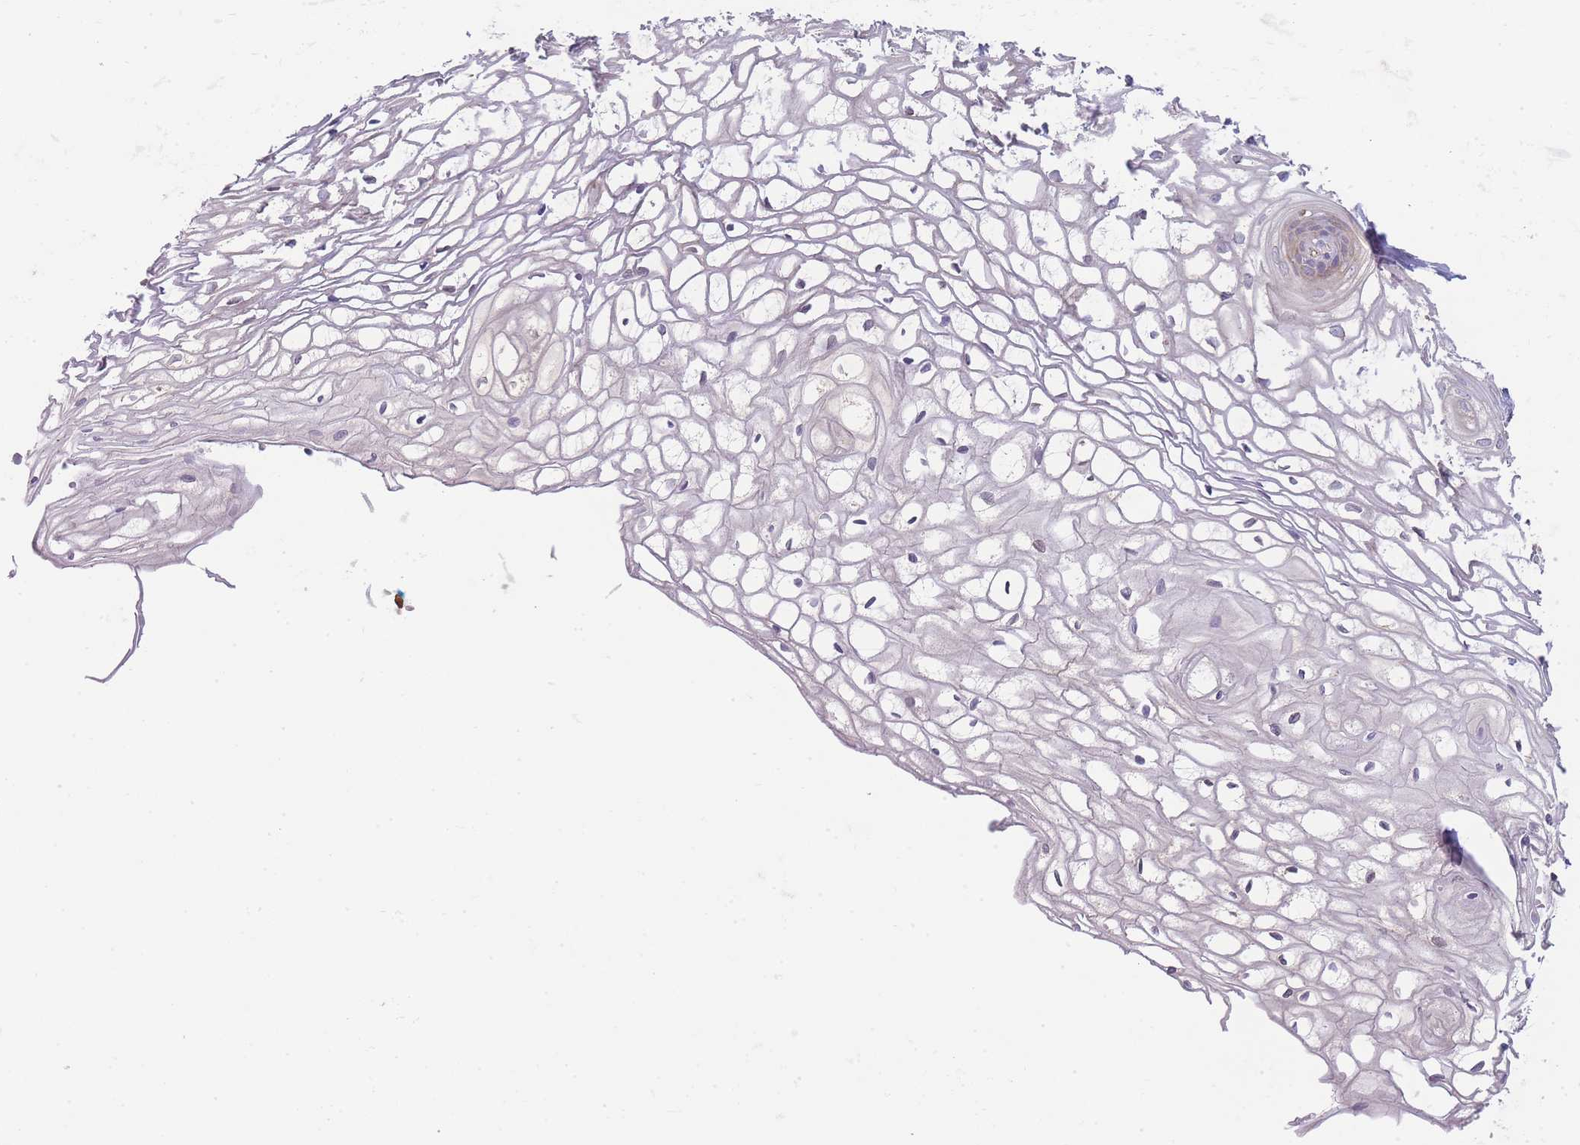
{"staining": {"intensity": "weak", "quantity": "25%-75%", "location": "cytoplasmic/membranous"}, "tissue": "vagina", "cell_type": "Squamous epithelial cells", "image_type": "normal", "snomed": [{"axis": "morphology", "description": "Normal tissue, NOS"}, {"axis": "topography", "description": "Vagina"}], "caption": "Weak cytoplasmic/membranous protein expression is seen in approximately 25%-75% of squamous epithelial cells in vagina. (brown staining indicates protein expression, while blue staining denotes nuclei).", "gene": "BEX1", "patient": {"sex": "female", "age": 34}}